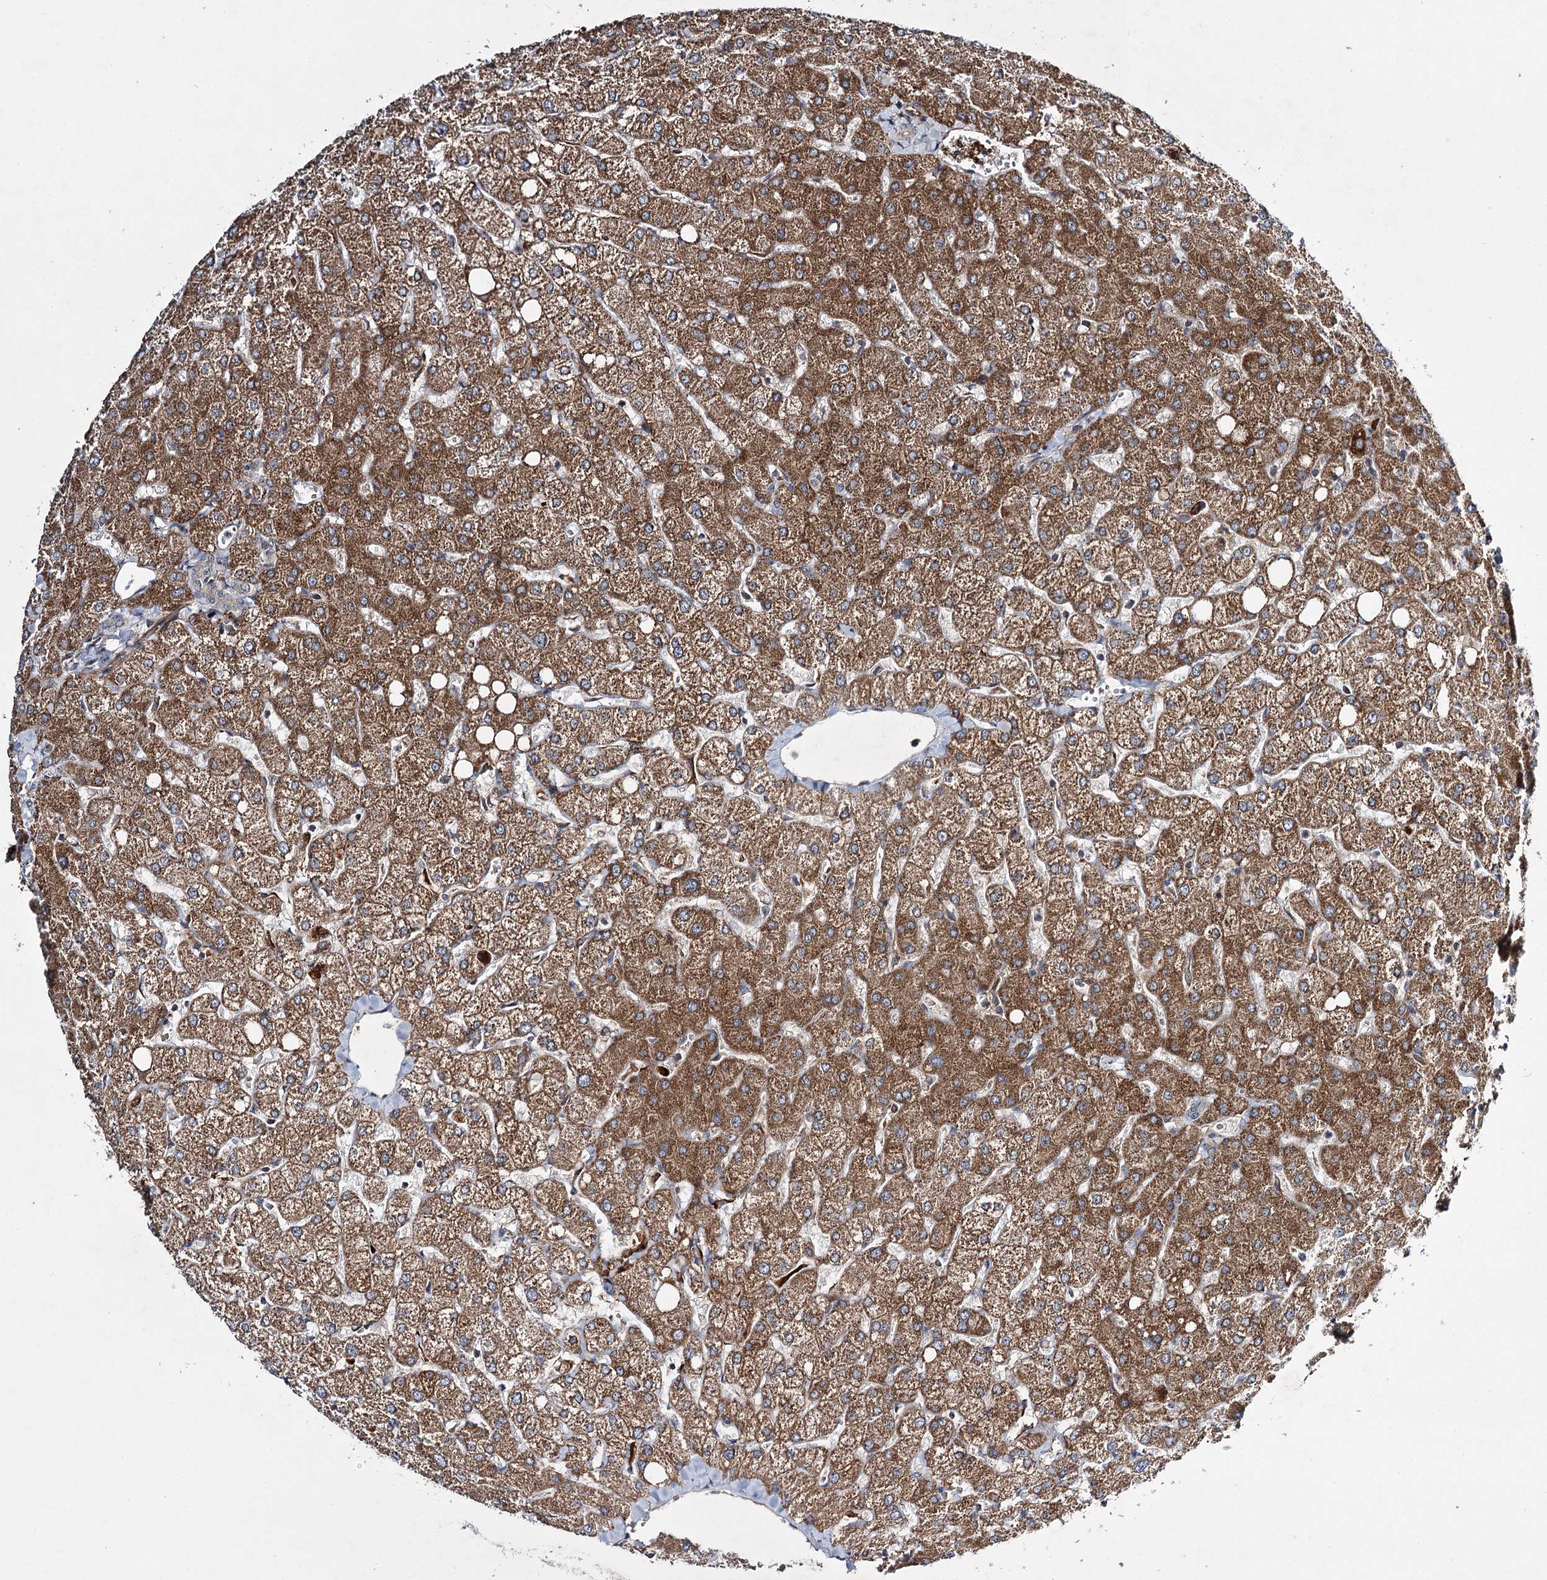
{"staining": {"intensity": "negative", "quantity": "none", "location": "none"}, "tissue": "liver", "cell_type": "Cholangiocytes", "image_type": "normal", "snomed": [{"axis": "morphology", "description": "Normal tissue, NOS"}, {"axis": "topography", "description": "Liver"}], "caption": "This micrograph is of benign liver stained with immunohistochemistry (IHC) to label a protein in brown with the nuclei are counter-stained blue. There is no positivity in cholangiocytes. (Stains: DAB (3,3'-diaminobenzidine) IHC with hematoxylin counter stain, Microscopy: brightfield microscopy at high magnification).", "gene": "DPEP2", "patient": {"sex": "female", "age": 54}}